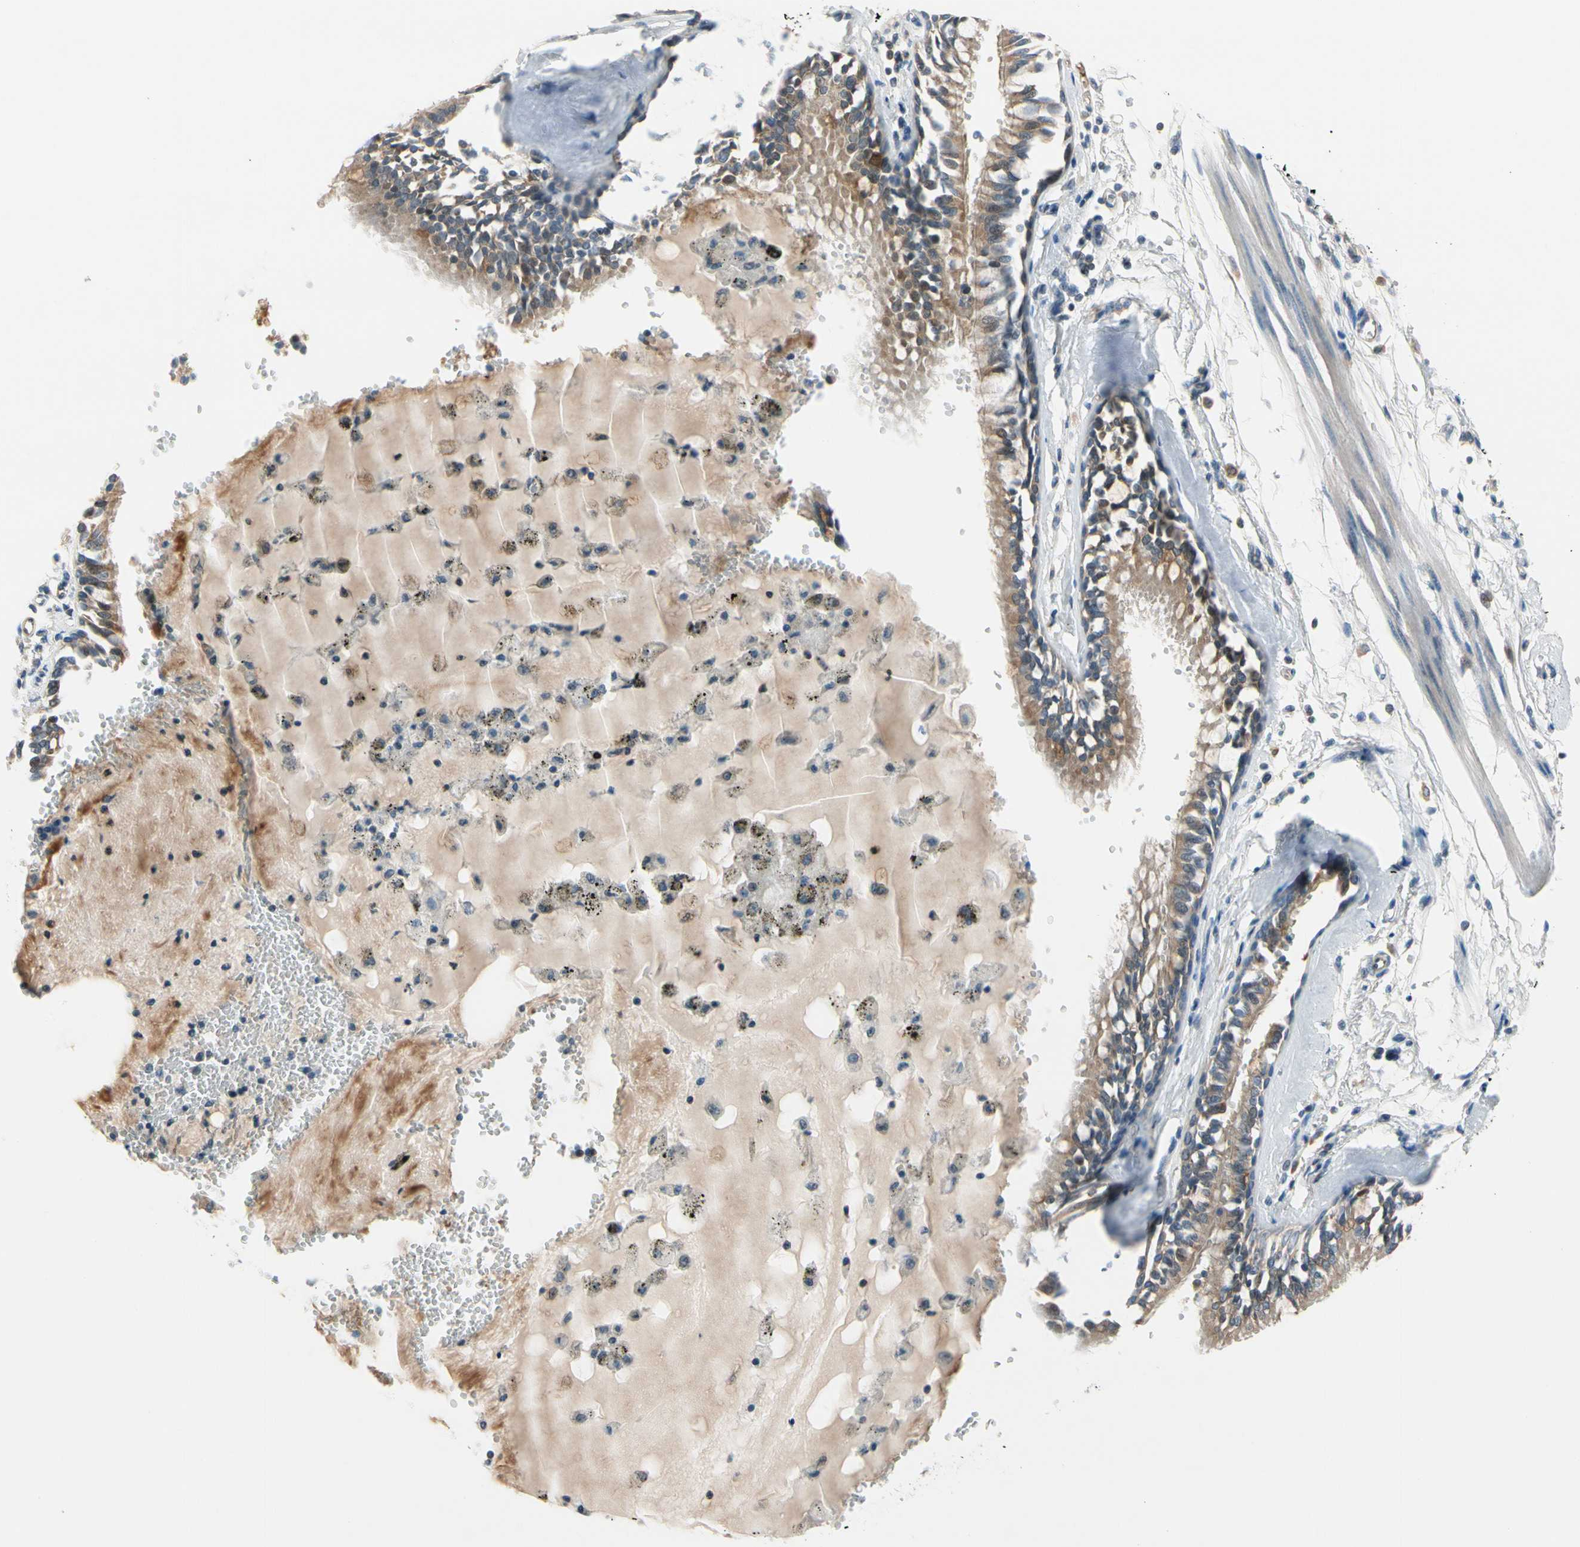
{"staining": {"intensity": "moderate", "quantity": ">75%", "location": "cytoplasmic/membranous"}, "tissue": "bronchus", "cell_type": "Respiratory epithelial cells", "image_type": "normal", "snomed": [{"axis": "morphology", "description": "Normal tissue, NOS"}, {"axis": "topography", "description": "Bronchus"}, {"axis": "topography", "description": "Lung"}], "caption": "Immunohistochemical staining of normal bronchus demonstrates medium levels of moderate cytoplasmic/membranous staining in approximately >75% of respiratory epithelial cells. The protein of interest is stained brown, and the nuclei are stained in blue (DAB IHC with brightfield microscopy, high magnification).", "gene": "CFAP36", "patient": {"sex": "female", "age": 56}}